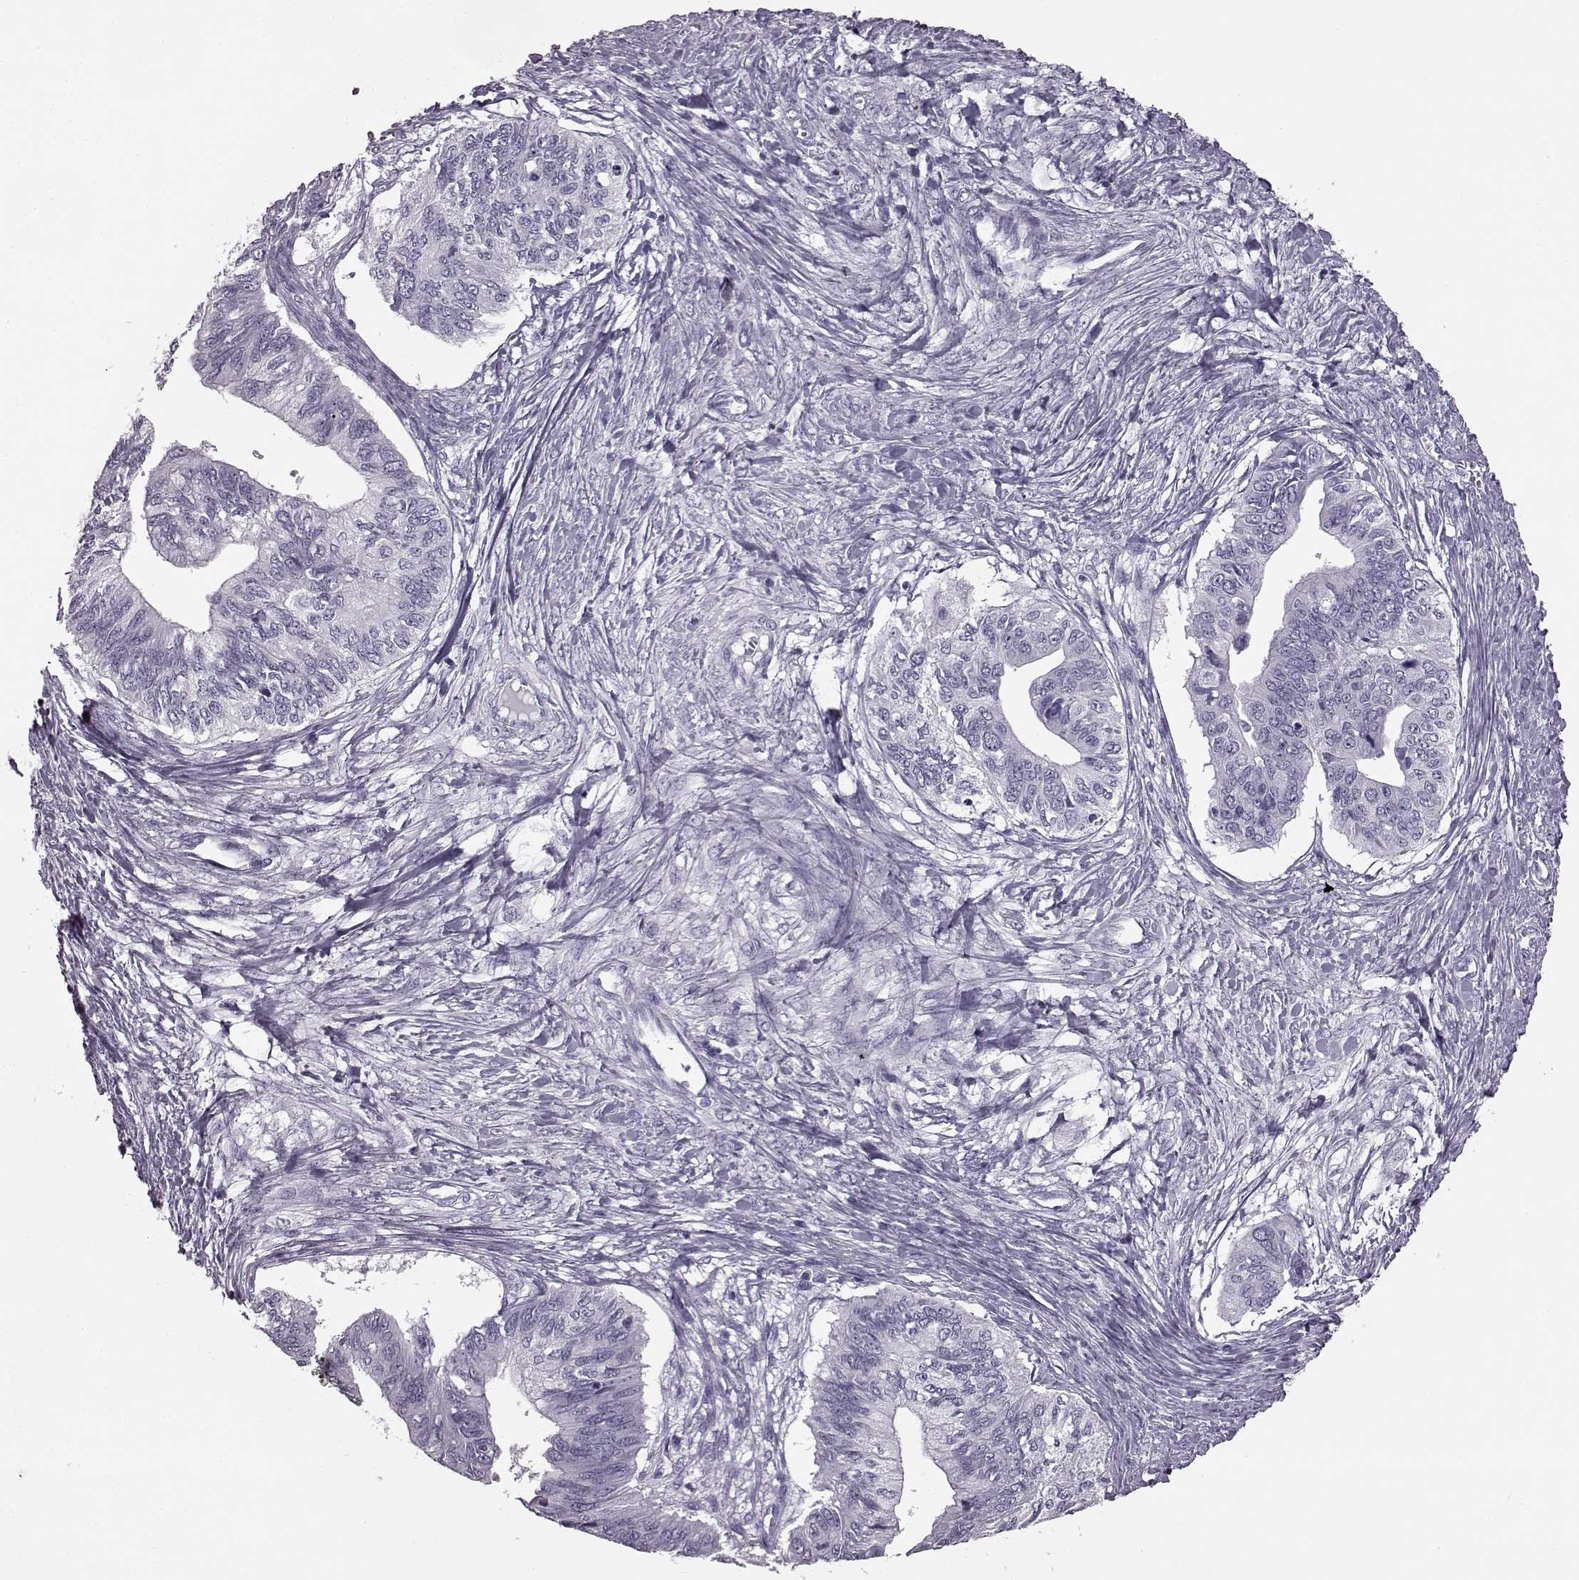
{"staining": {"intensity": "negative", "quantity": "none", "location": "none"}, "tissue": "ovarian cancer", "cell_type": "Tumor cells", "image_type": "cancer", "snomed": [{"axis": "morphology", "description": "Cystadenocarcinoma, mucinous, NOS"}, {"axis": "topography", "description": "Ovary"}], "caption": "Immunohistochemistry histopathology image of neoplastic tissue: ovarian cancer stained with DAB (3,3'-diaminobenzidine) shows no significant protein expression in tumor cells.", "gene": "JSRP1", "patient": {"sex": "female", "age": 76}}